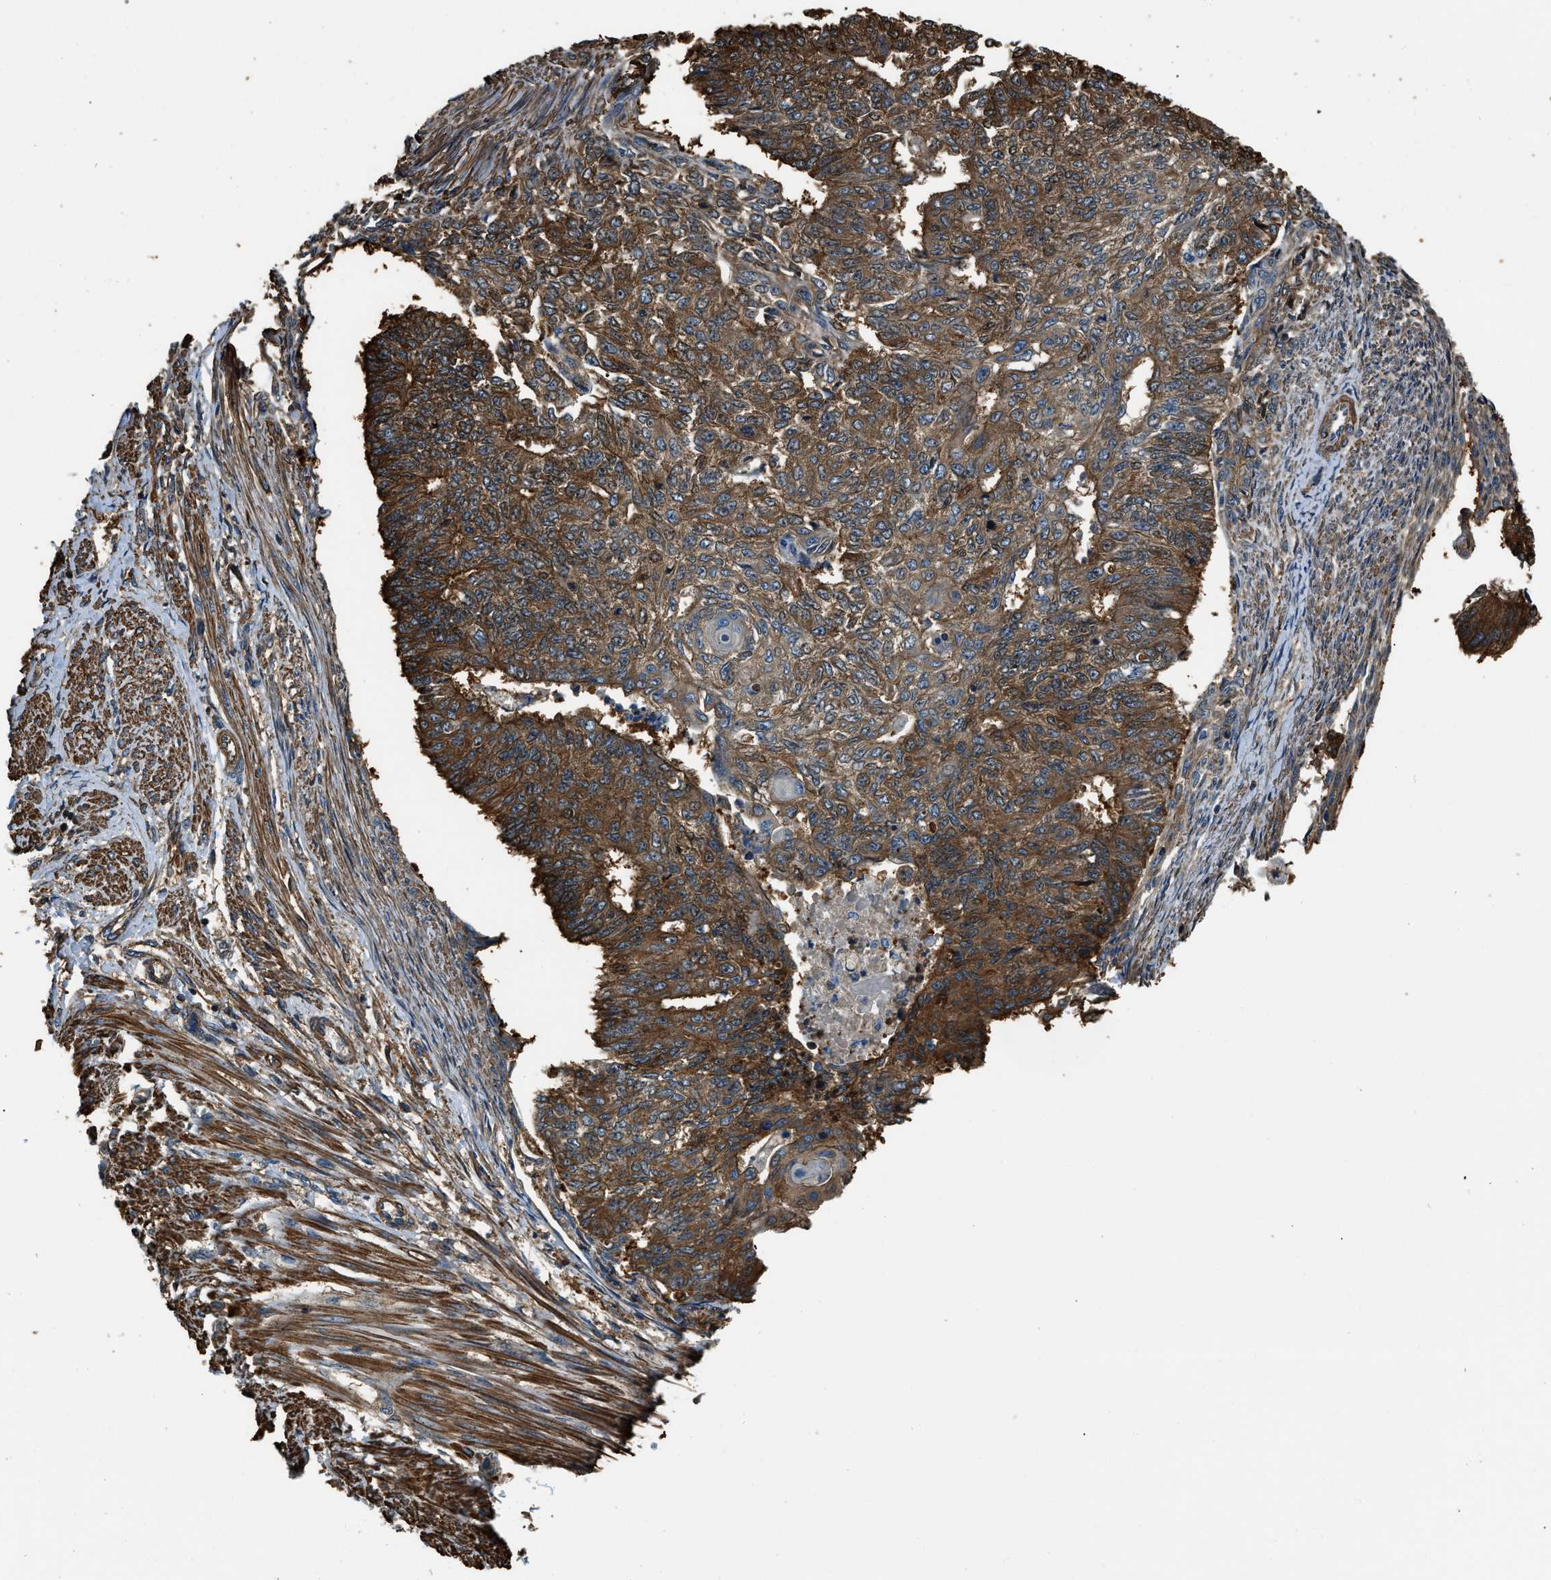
{"staining": {"intensity": "strong", "quantity": ">75%", "location": "cytoplasmic/membranous"}, "tissue": "endometrial cancer", "cell_type": "Tumor cells", "image_type": "cancer", "snomed": [{"axis": "morphology", "description": "Adenocarcinoma, NOS"}, {"axis": "topography", "description": "Endometrium"}], "caption": "The histopathology image reveals a brown stain indicating the presence of a protein in the cytoplasmic/membranous of tumor cells in endometrial cancer (adenocarcinoma).", "gene": "YARS1", "patient": {"sex": "female", "age": 32}}